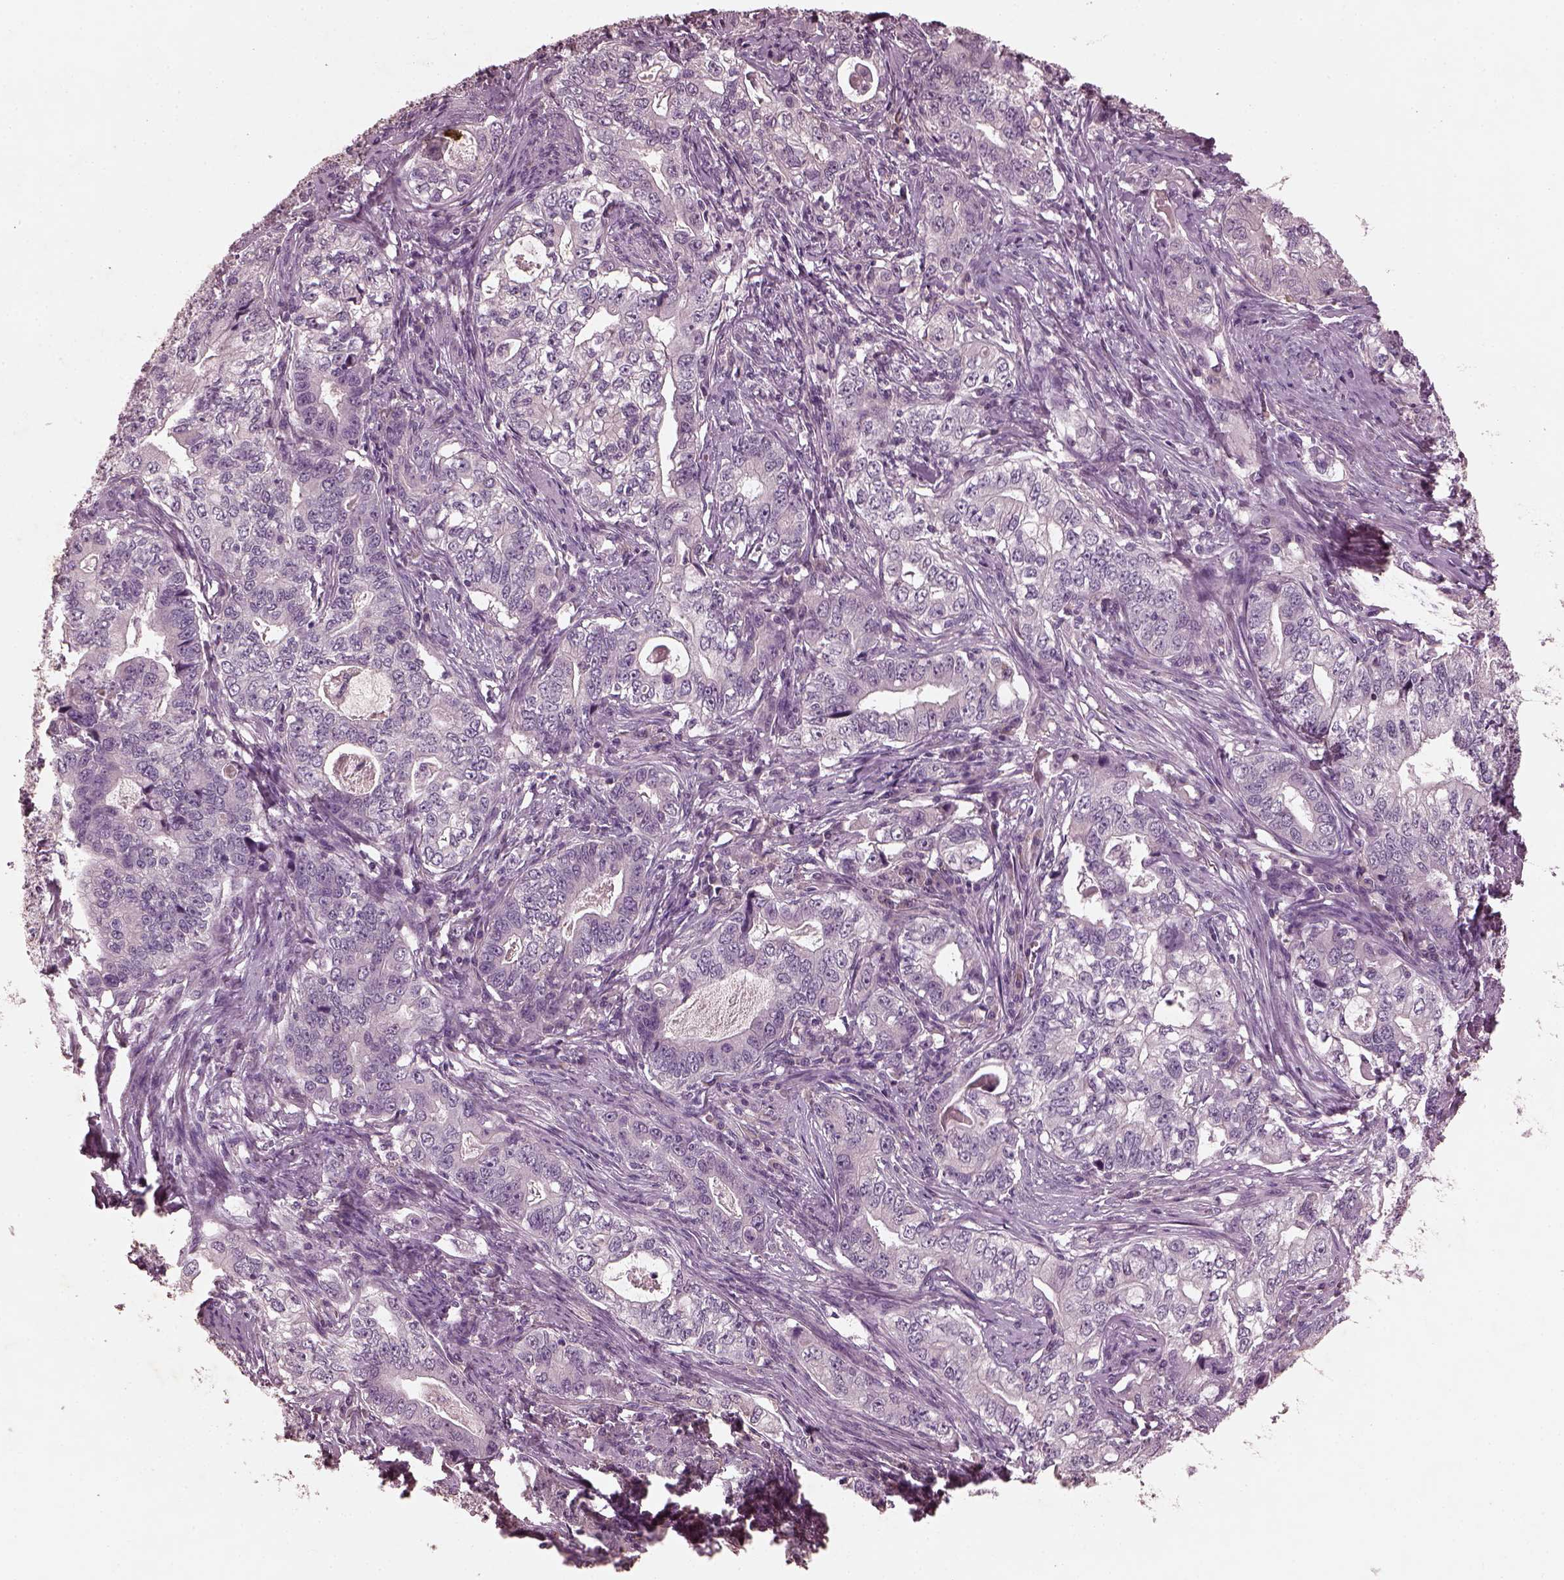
{"staining": {"intensity": "negative", "quantity": "none", "location": "none"}, "tissue": "stomach cancer", "cell_type": "Tumor cells", "image_type": "cancer", "snomed": [{"axis": "morphology", "description": "Adenocarcinoma, NOS"}, {"axis": "topography", "description": "Stomach, lower"}], "caption": "Tumor cells show no significant expression in stomach cancer. Brightfield microscopy of immunohistochemistry (IHC) stained with DAB (brown) and hematoxylin (blue), captured at high magnification.", "gene": "FRRS1L", "patient": {"sex": "female", "age": 72}}